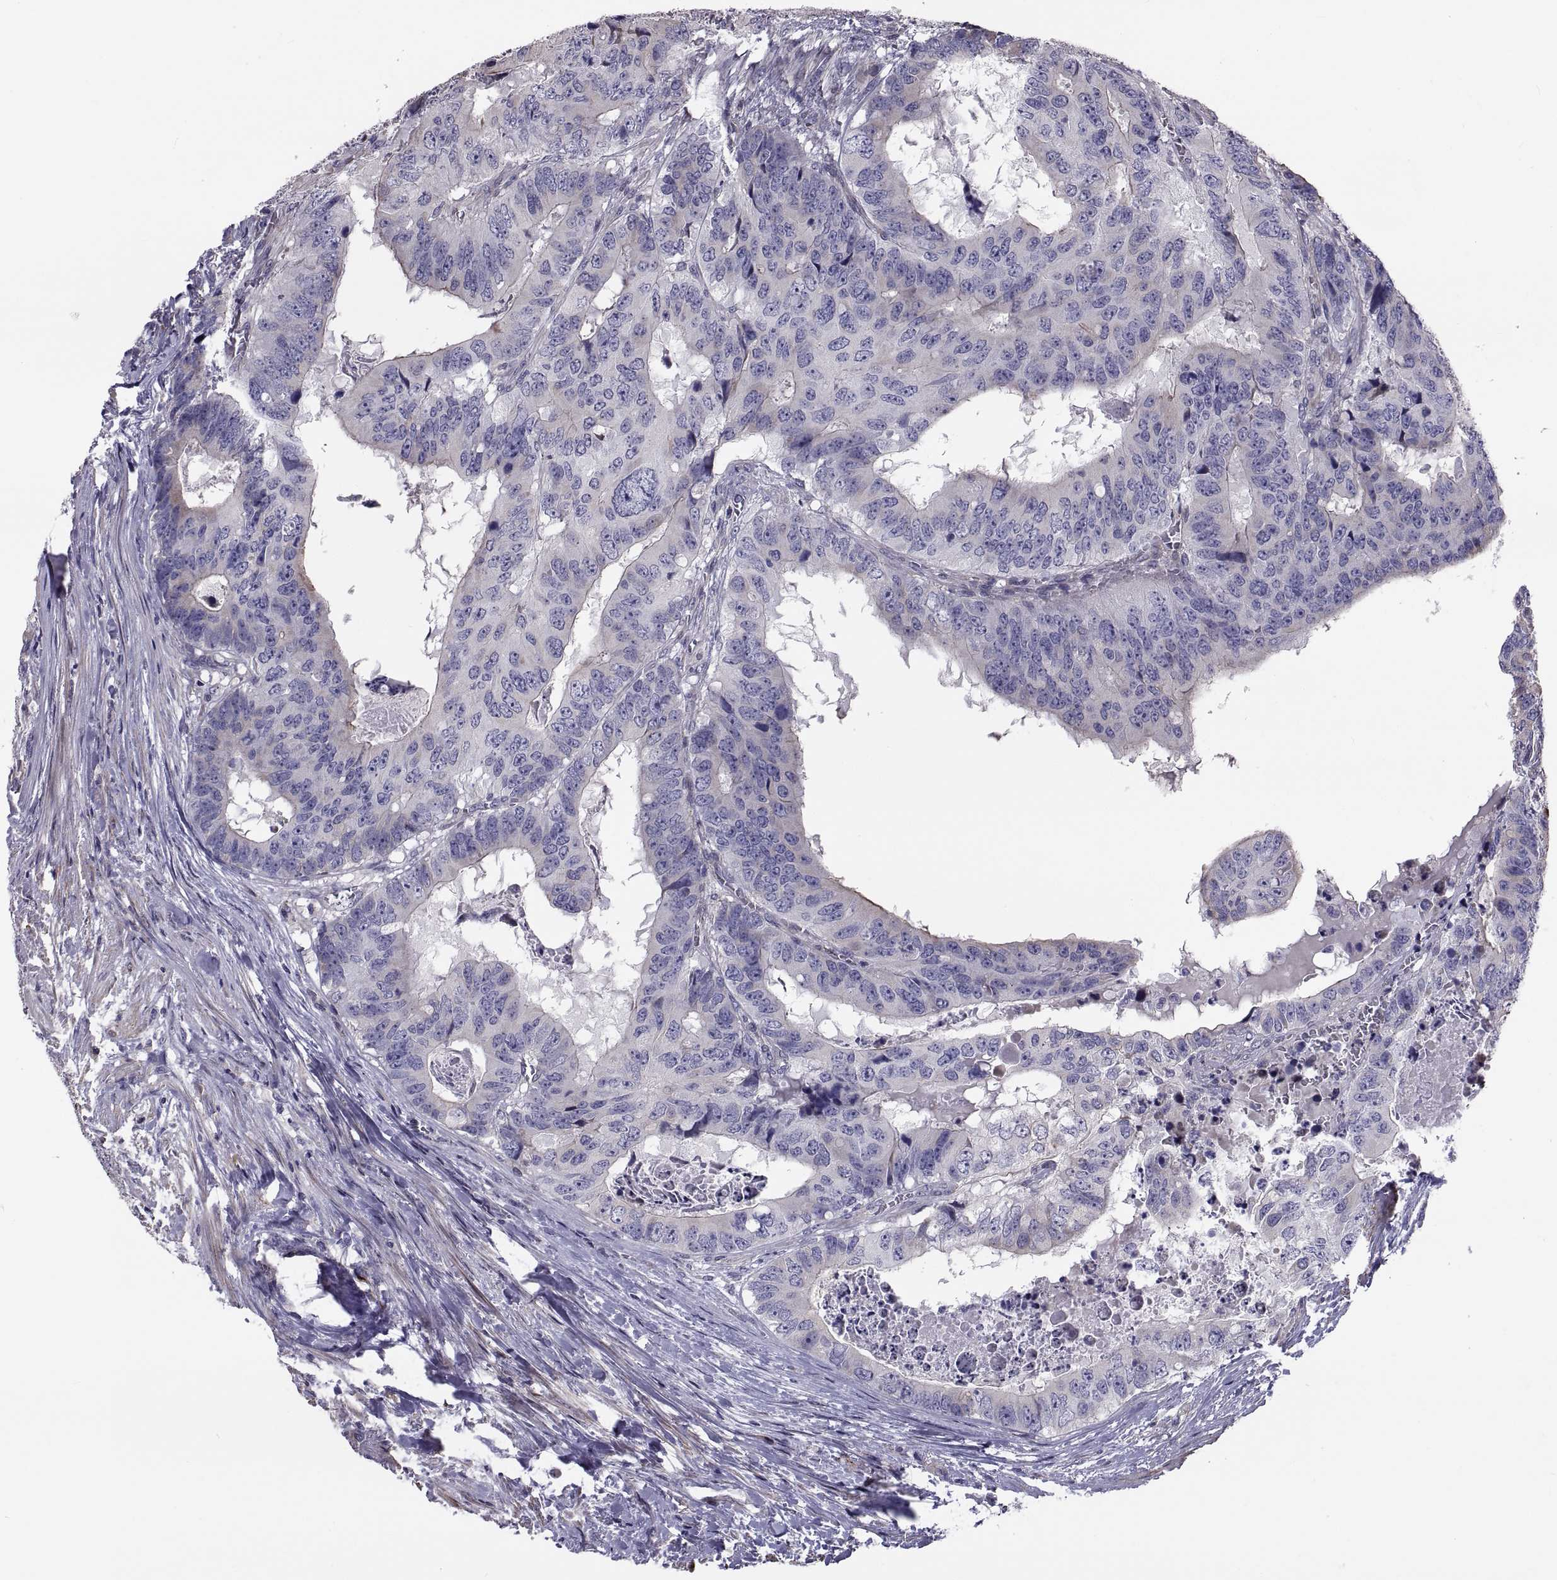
{"staining": {"intensity": "moderate", "quantity": "<25%", "location": "cytoplasmic/membranous"}, "tissue": "colorectal cancer", "cell_type": "Tumor cells", "image_type": "cancer", "snomed": [{"axis": "morphology", "description": "Adenocarcinoma, NOS"}, {"axis": "topography", "description": "Colon"}], "caption": "Immunohistochemical staining of human colorectal cancer demonstrates low levels of moderate cytoplasmic/membranous expression in about <25% of tumor cells.", "gene": "ANO1", "patient": {"sex": "male", "age": 79}}